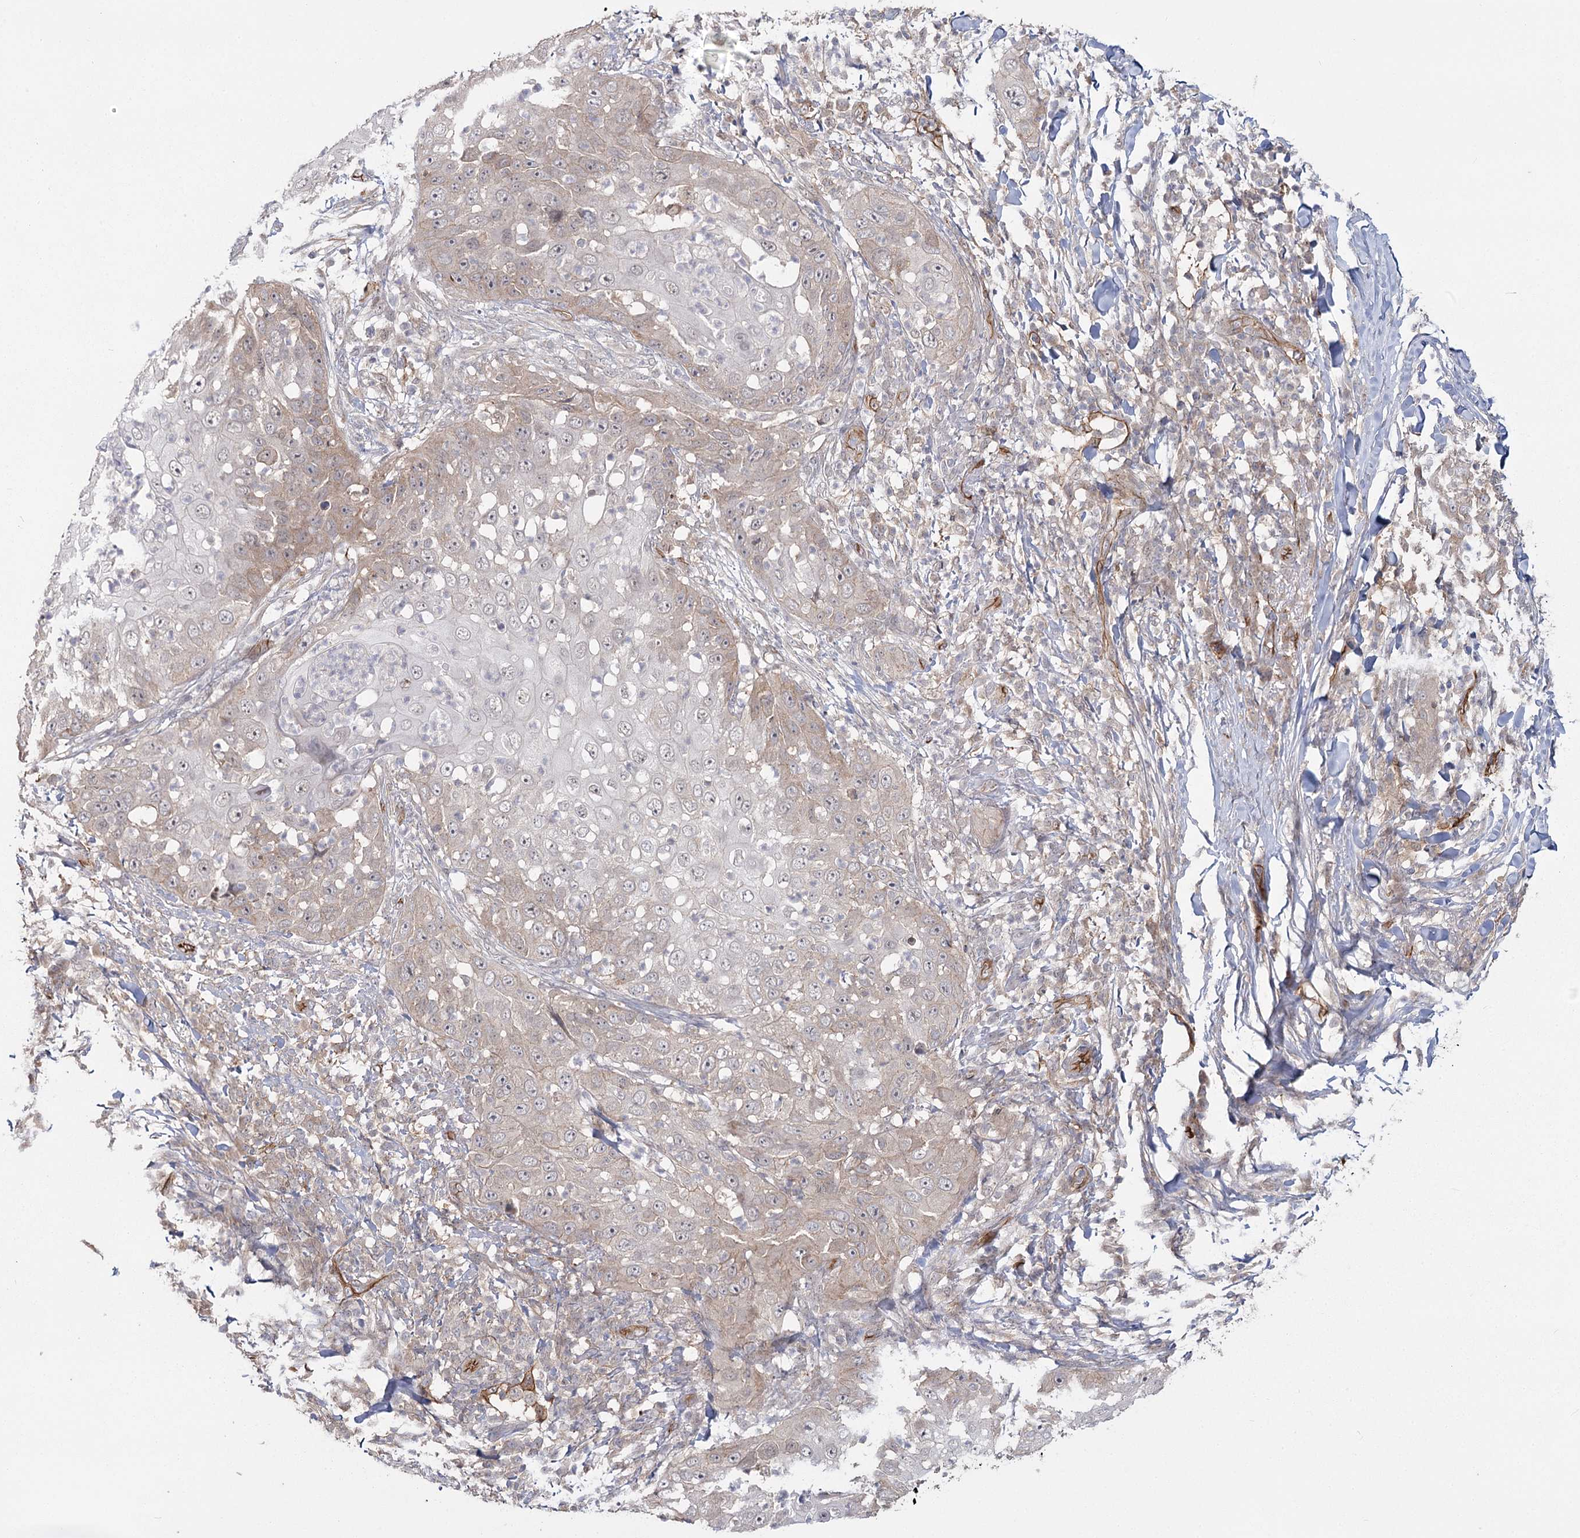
{"staining": {"intensity": "weak", "quantity": "<25%", "location": "cytoplasmic/membranous"}, "tissue": "skin cancer", "cell_type": "Tumor cells", "image_type": "cancer", "snomed": [{"axis": "morphology", "description": "Squamous cell carcinoma, NOS"}, {"axis": "topography", "description": "Skin"}], "caption": "A high-resolution image shows IHC staining of skin cancer (squamous cell carcinoma), which exhibits no significant positivity in tumor cells.", "gene": "RPP14", "patient": {"sex": "female", "age": 44}}